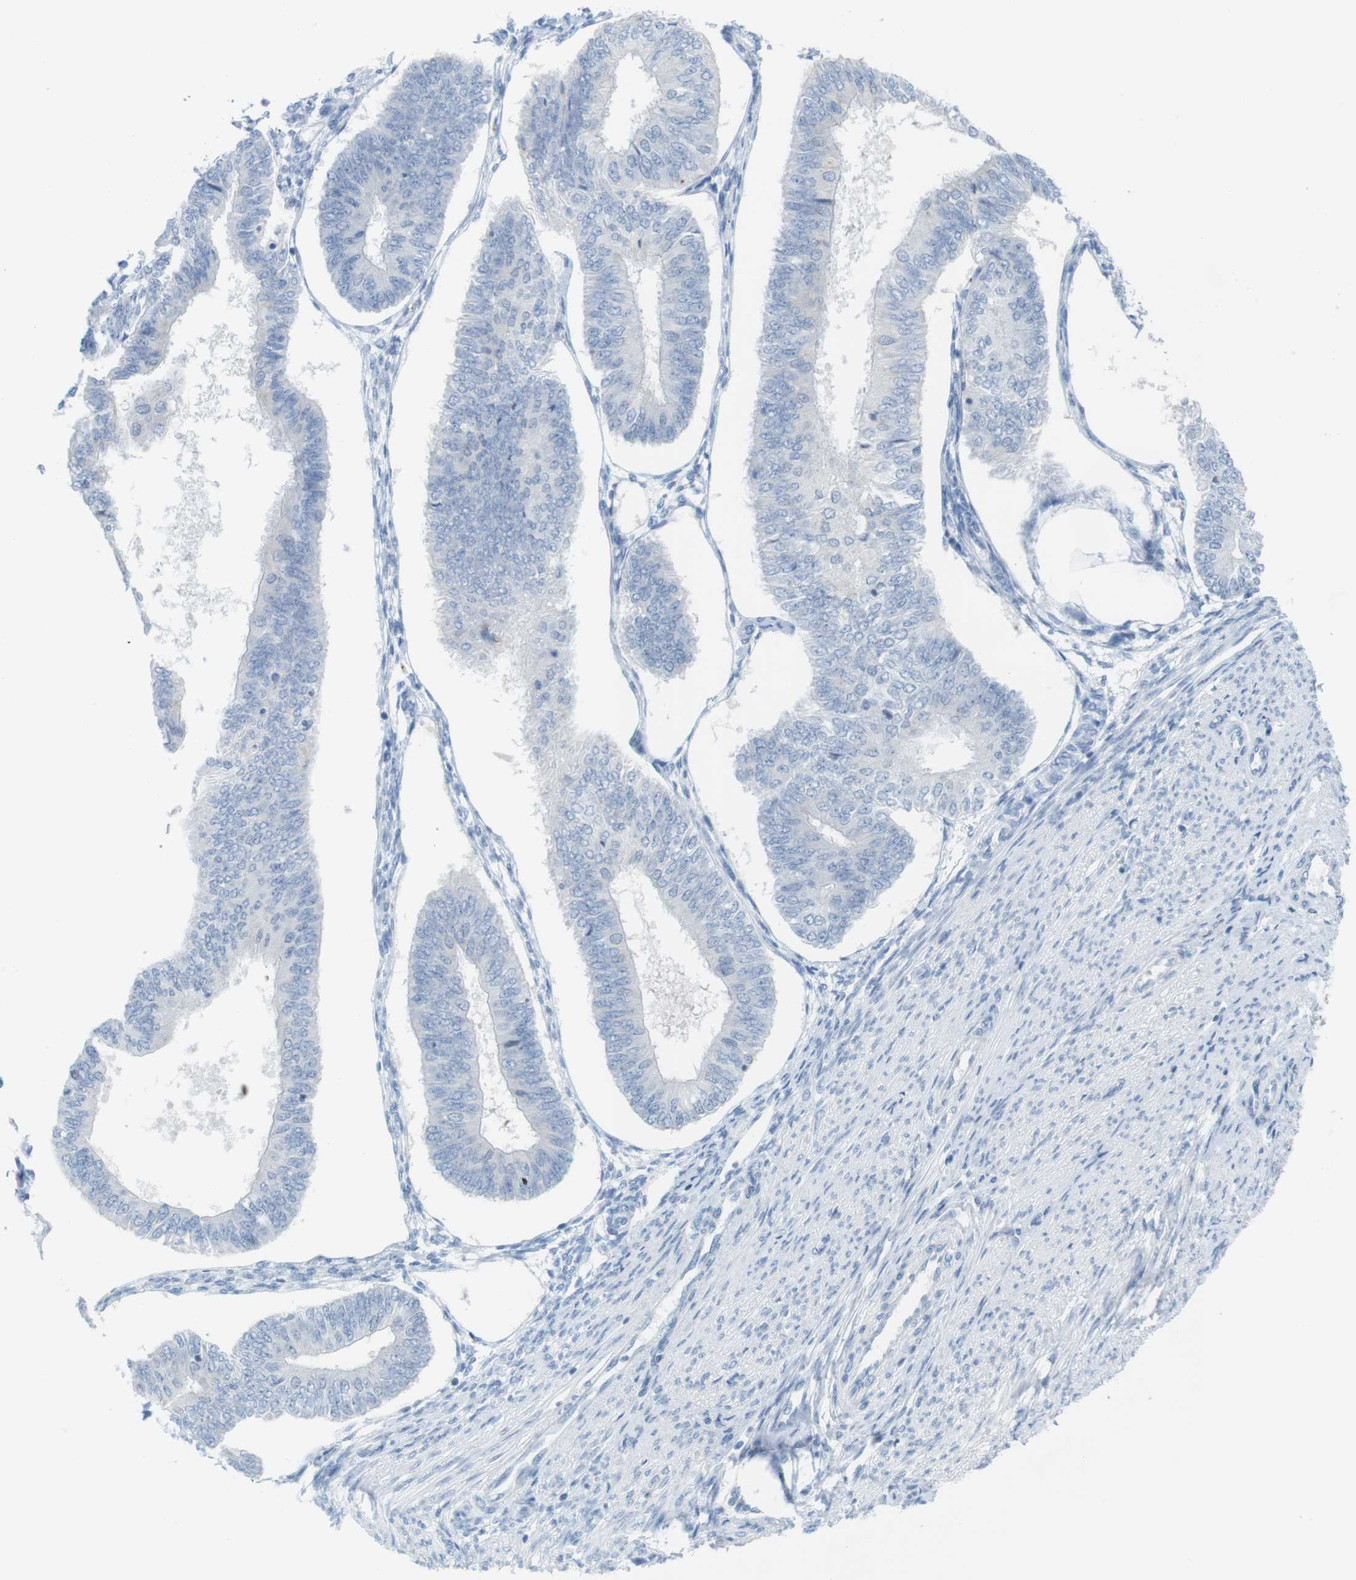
{"staining": {"intensity": "negative", "quantity": "none", "location": "none"}, "tissue": "endometrial cancer", "cell_type": "Tumor cells", "image_type": "cancer", "snomed": [{"axis": "morphology", "description": "Adenocarcinoma, NOS"}, {"axis": "topography", "description": "Endometrium"}], "caption": "Tumor cells are negative for protein expression in human endometrial adenocarcinoma. (DAB immunohistochemistry with hematoxylin counter stain).", "gene": "YIPF1", "patient": {"sex": "female", "age": 58}}